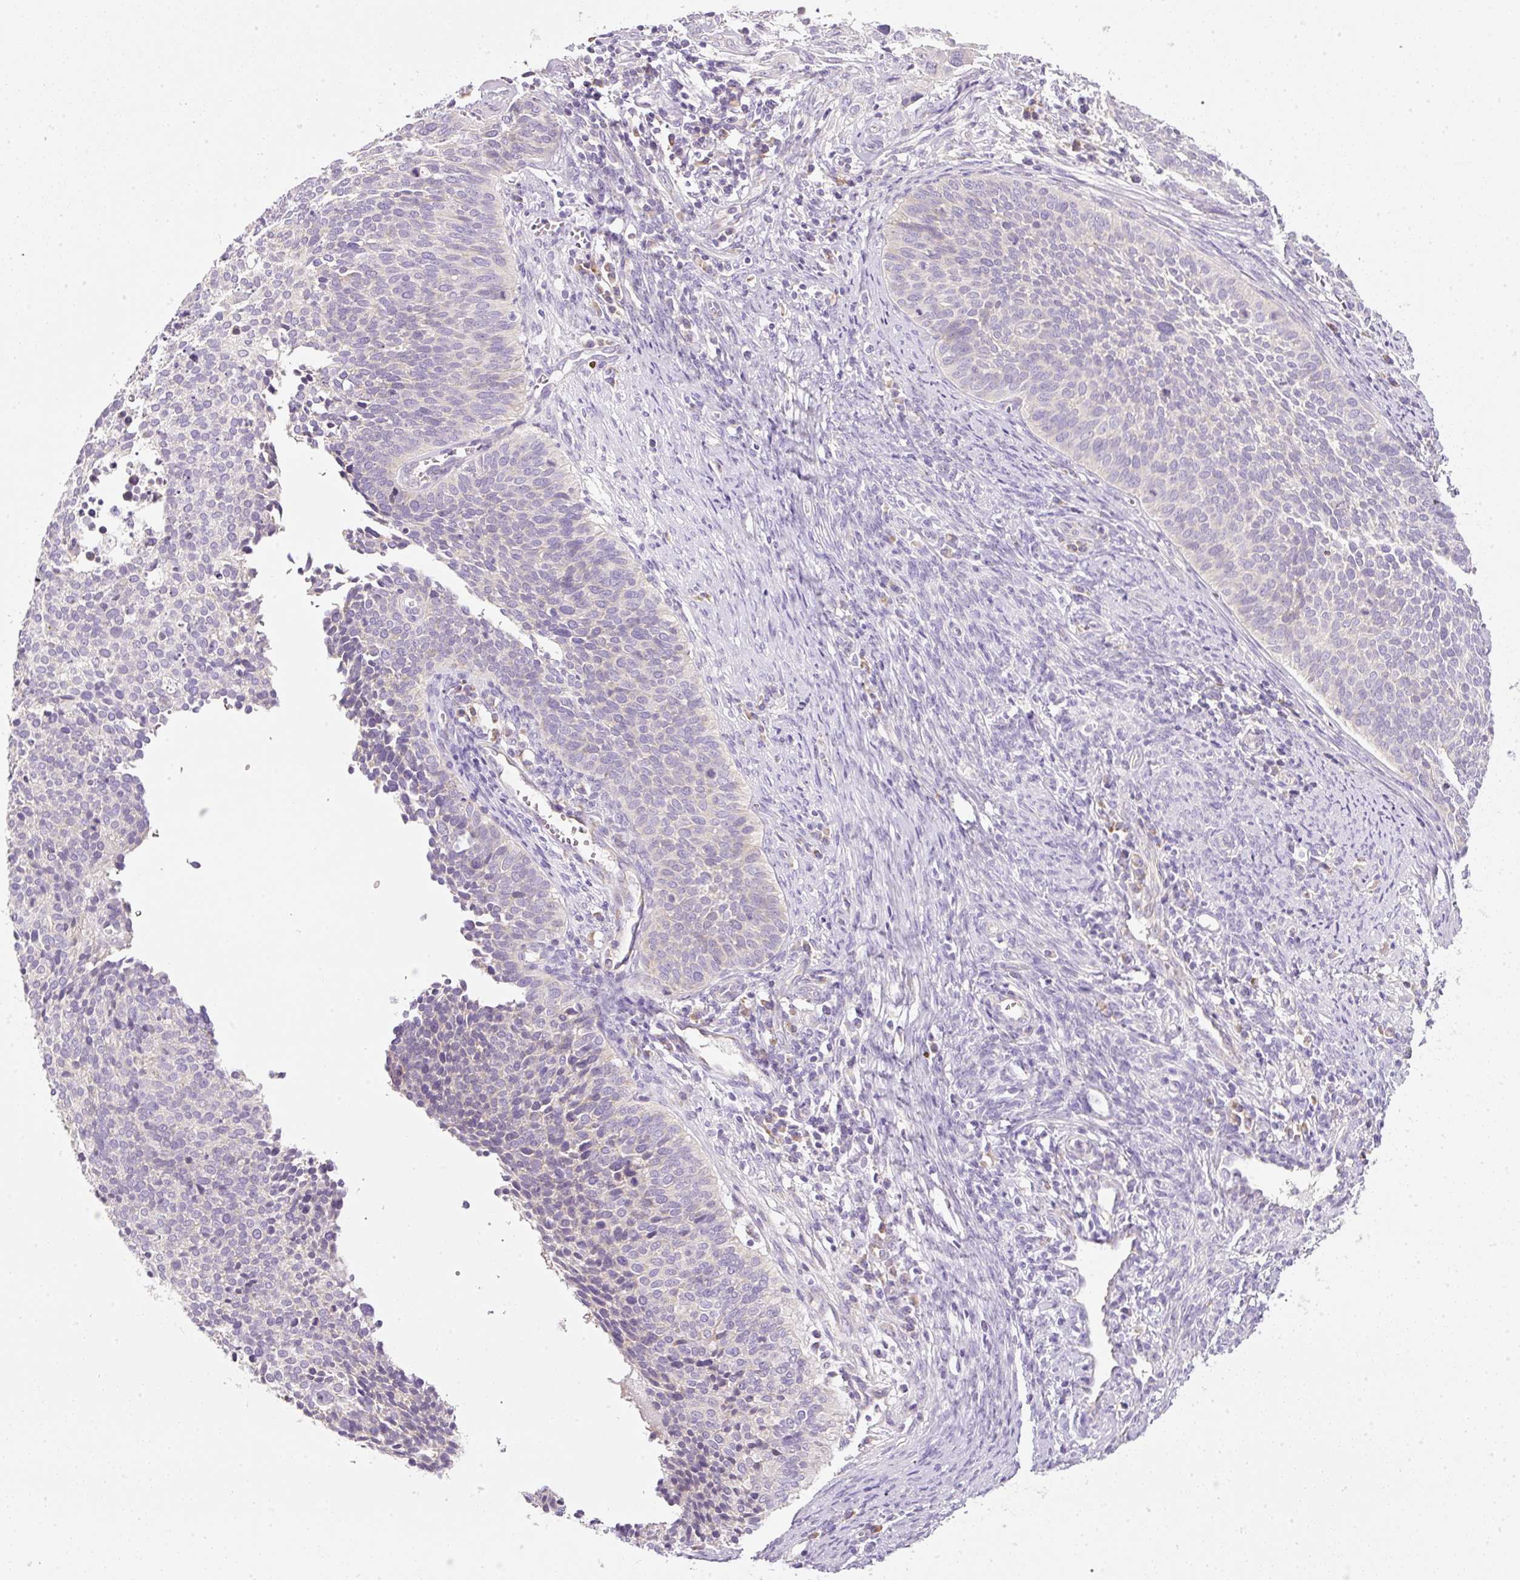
{"staining": {"intensity": "negative", "quantity": "none", "location": "none"}, "tissue": "cervical cancer", "cell_type": "Tumor cells", "image_type": "cancer", "snomed": [{"axis": "morphology", "description": "Squamous cell carcinoma, NOS"}, {"axis": "topography", "description": "Cervix"}], "caption": "Human cervical squamous cell carcinoma stained for a protein using immunohistochemistry displays no expression in tumor cells.", "gene": "NDUFA1", "patient": {"sex": "female", "age": 34}}